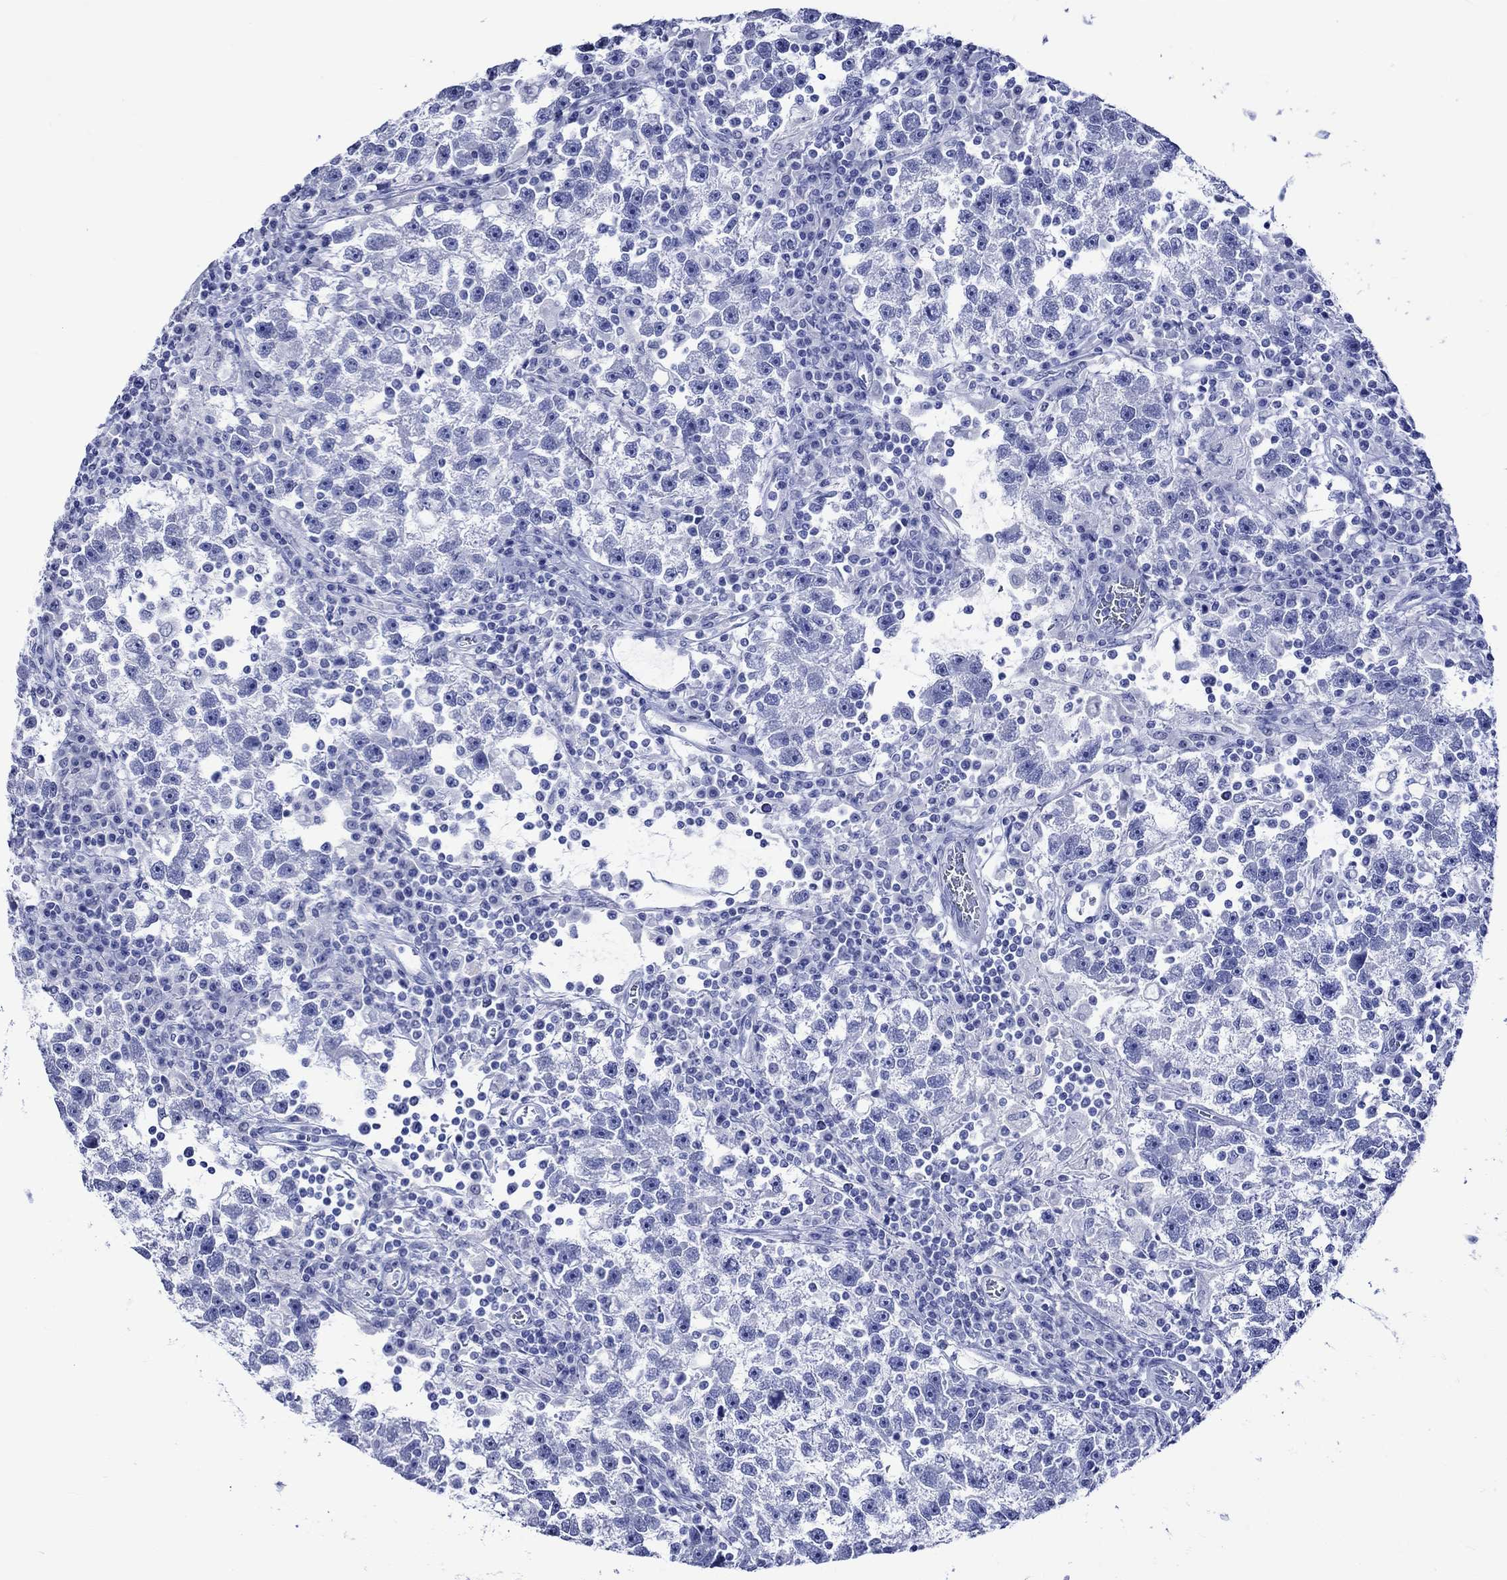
{"staining": {"intensity": "negative", "quantity": "none", "location": "none"}, "tissue": "testis cancer", "cell_type": "Tumor cells", "image_type": "cancer", "snomed": [{"axis": "morphology", "description": "Seminoma, NOS"}, {"axis": "topography", "description": "Testis"}], "caption": "This is a image of immunohistochemistry staining of testis cancer, which shows no staining in tumor cells.", "gene": "CRYAB", "patient": {"sex": "male", "age": 47}}